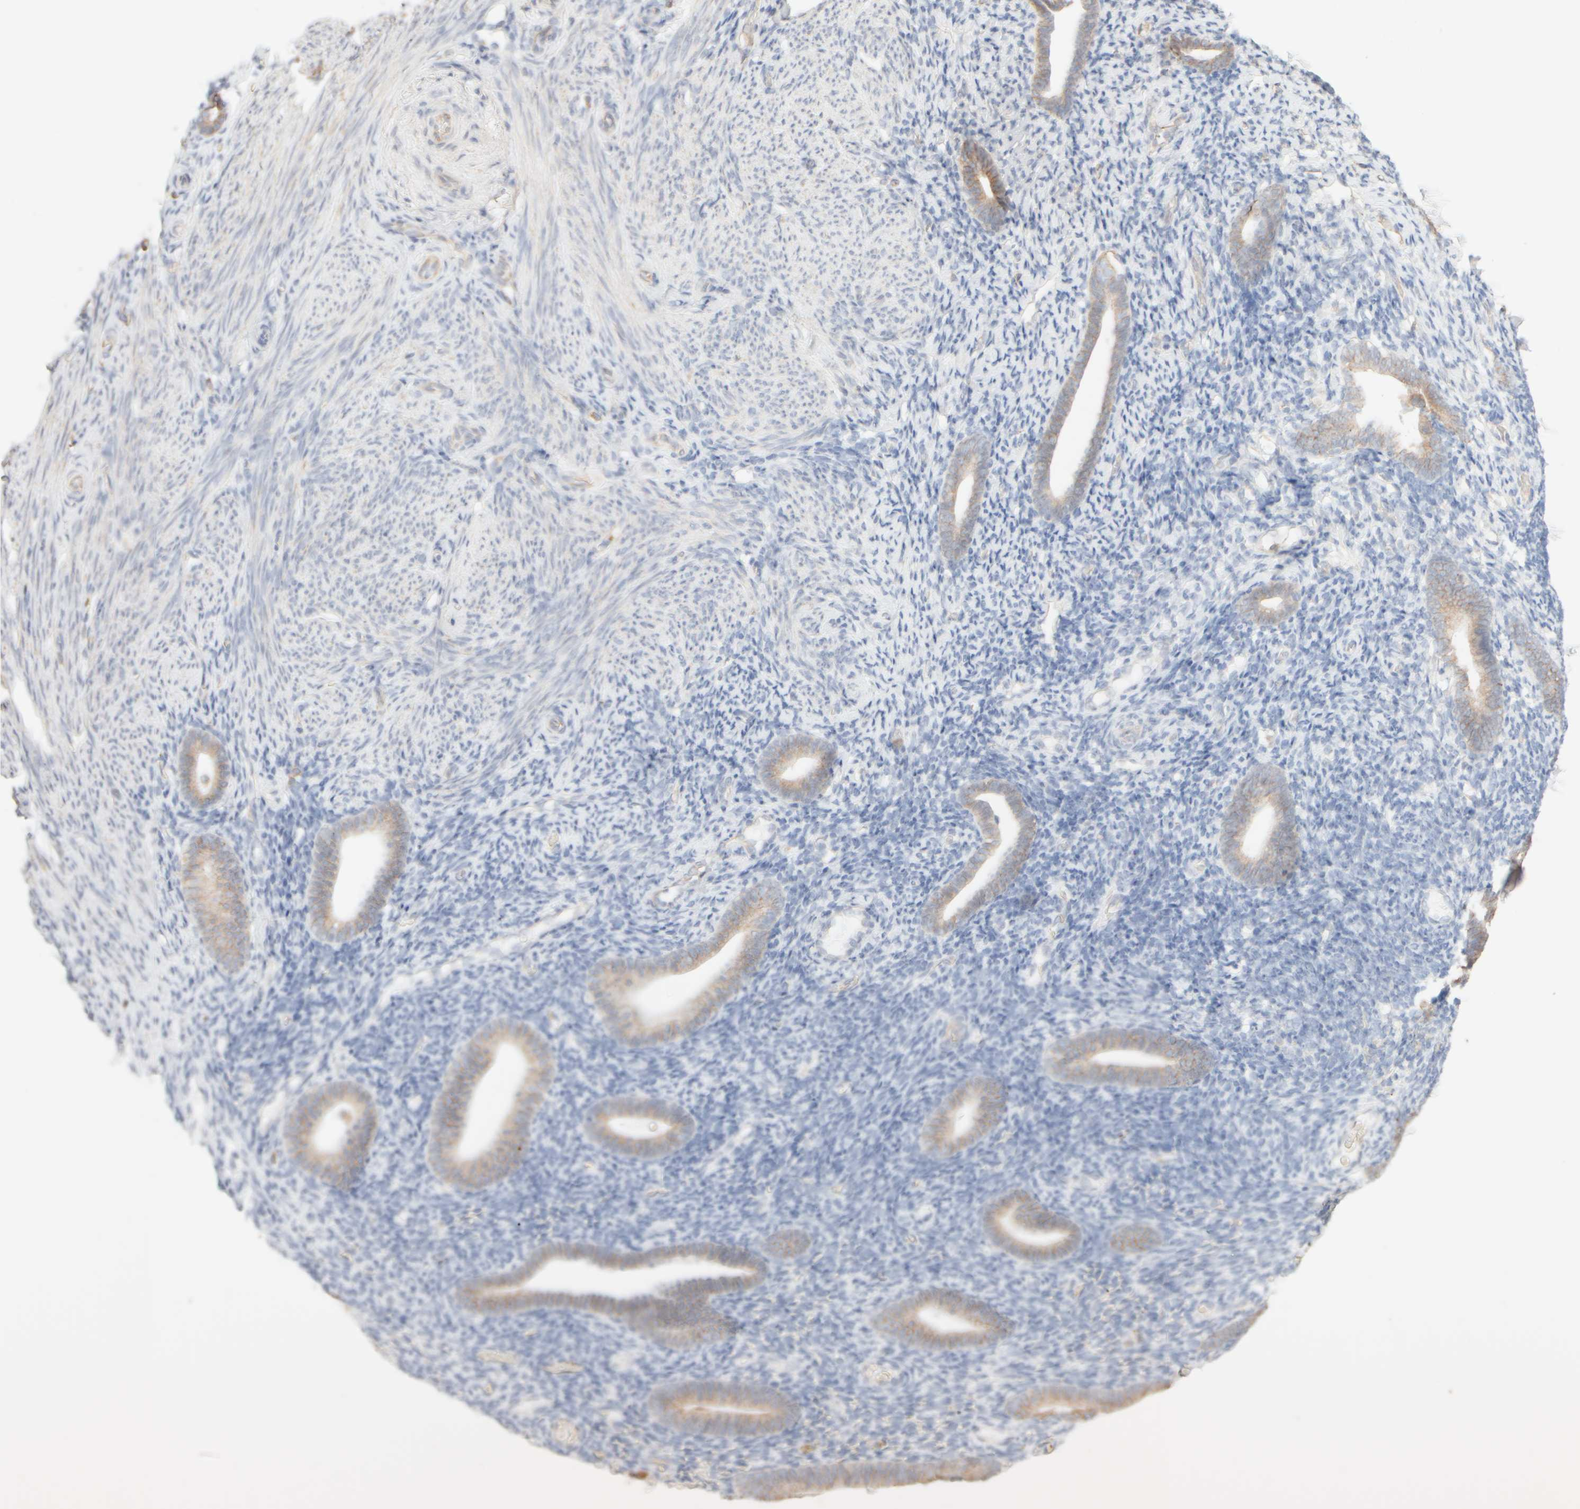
{"staining": {"intensity": "weak", "quantity": "<25%", "location": "cytoplasmic/membranous"}, "tissue": "endometrium", "cell_type": "Cells in endometrial stroma", "image_type": "normal", "snomed": [{"axis": "morphology", "description": "Normal tissue, NOS"}, {"axis": "topography", "description": "Endometrium"}], "caption": "The micrograph shows no significant staining in cells in endometrial stroma of endometrium.", "gene": "KRT15", "patient": {"sex": "female", "age": 51}}